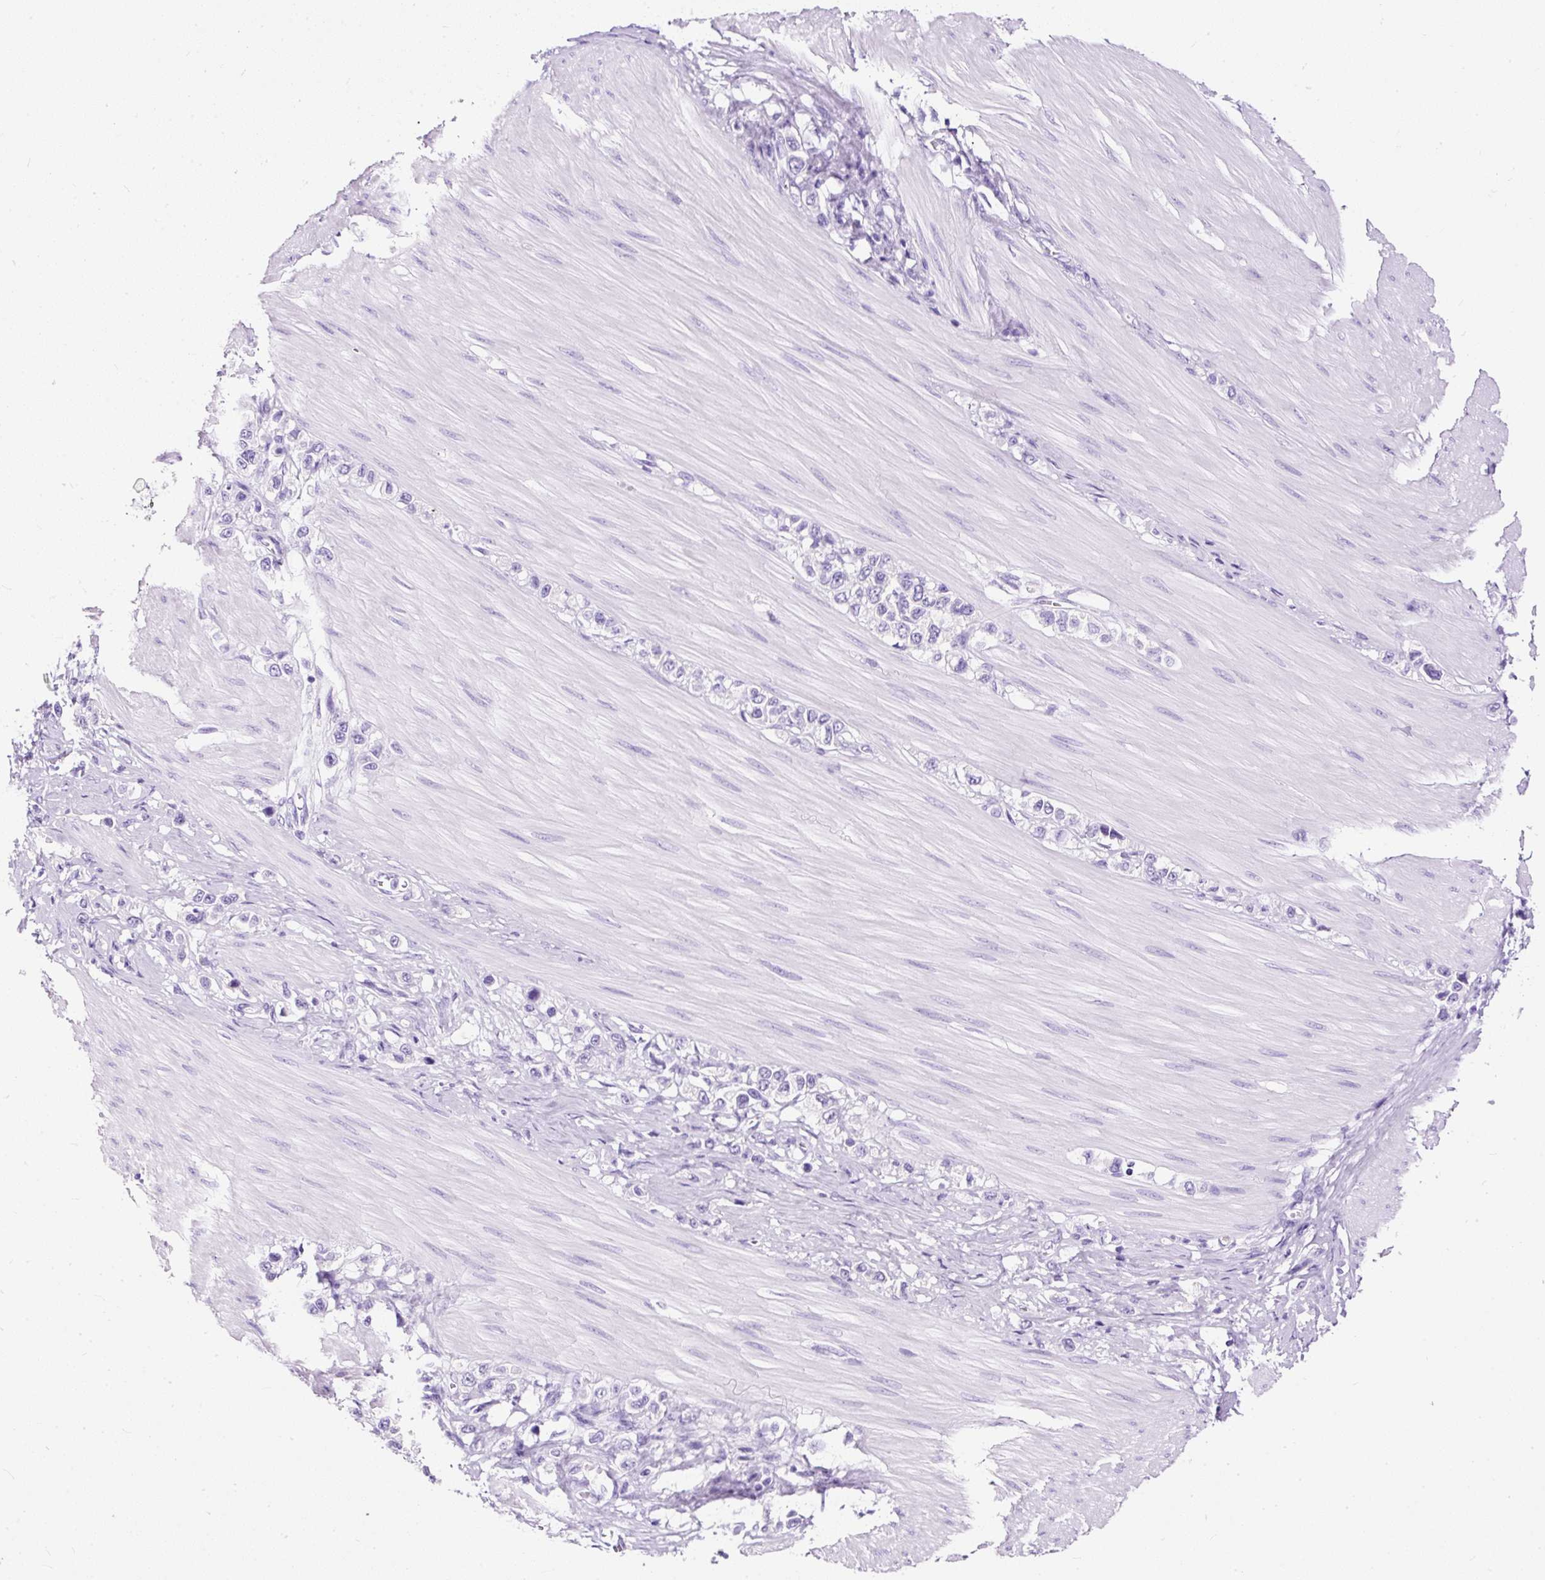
{"staining": {"intensity": "negative", "quantity": "none", "location": "none"}, "tissue": "stomach cancer", "cell_type": "Tumor cells", "image_type": "cancer", "snomed": [{"axis": "morphology", "description": "Adenocarcinoma, NOS"}, {"axis": "topography", "description": "Stomach"}], "caption": "IHC of human stomach cancer displays no expression in tumor cells.", "gene": "NTS", "patient": {"sex": "female", "age": 65}}